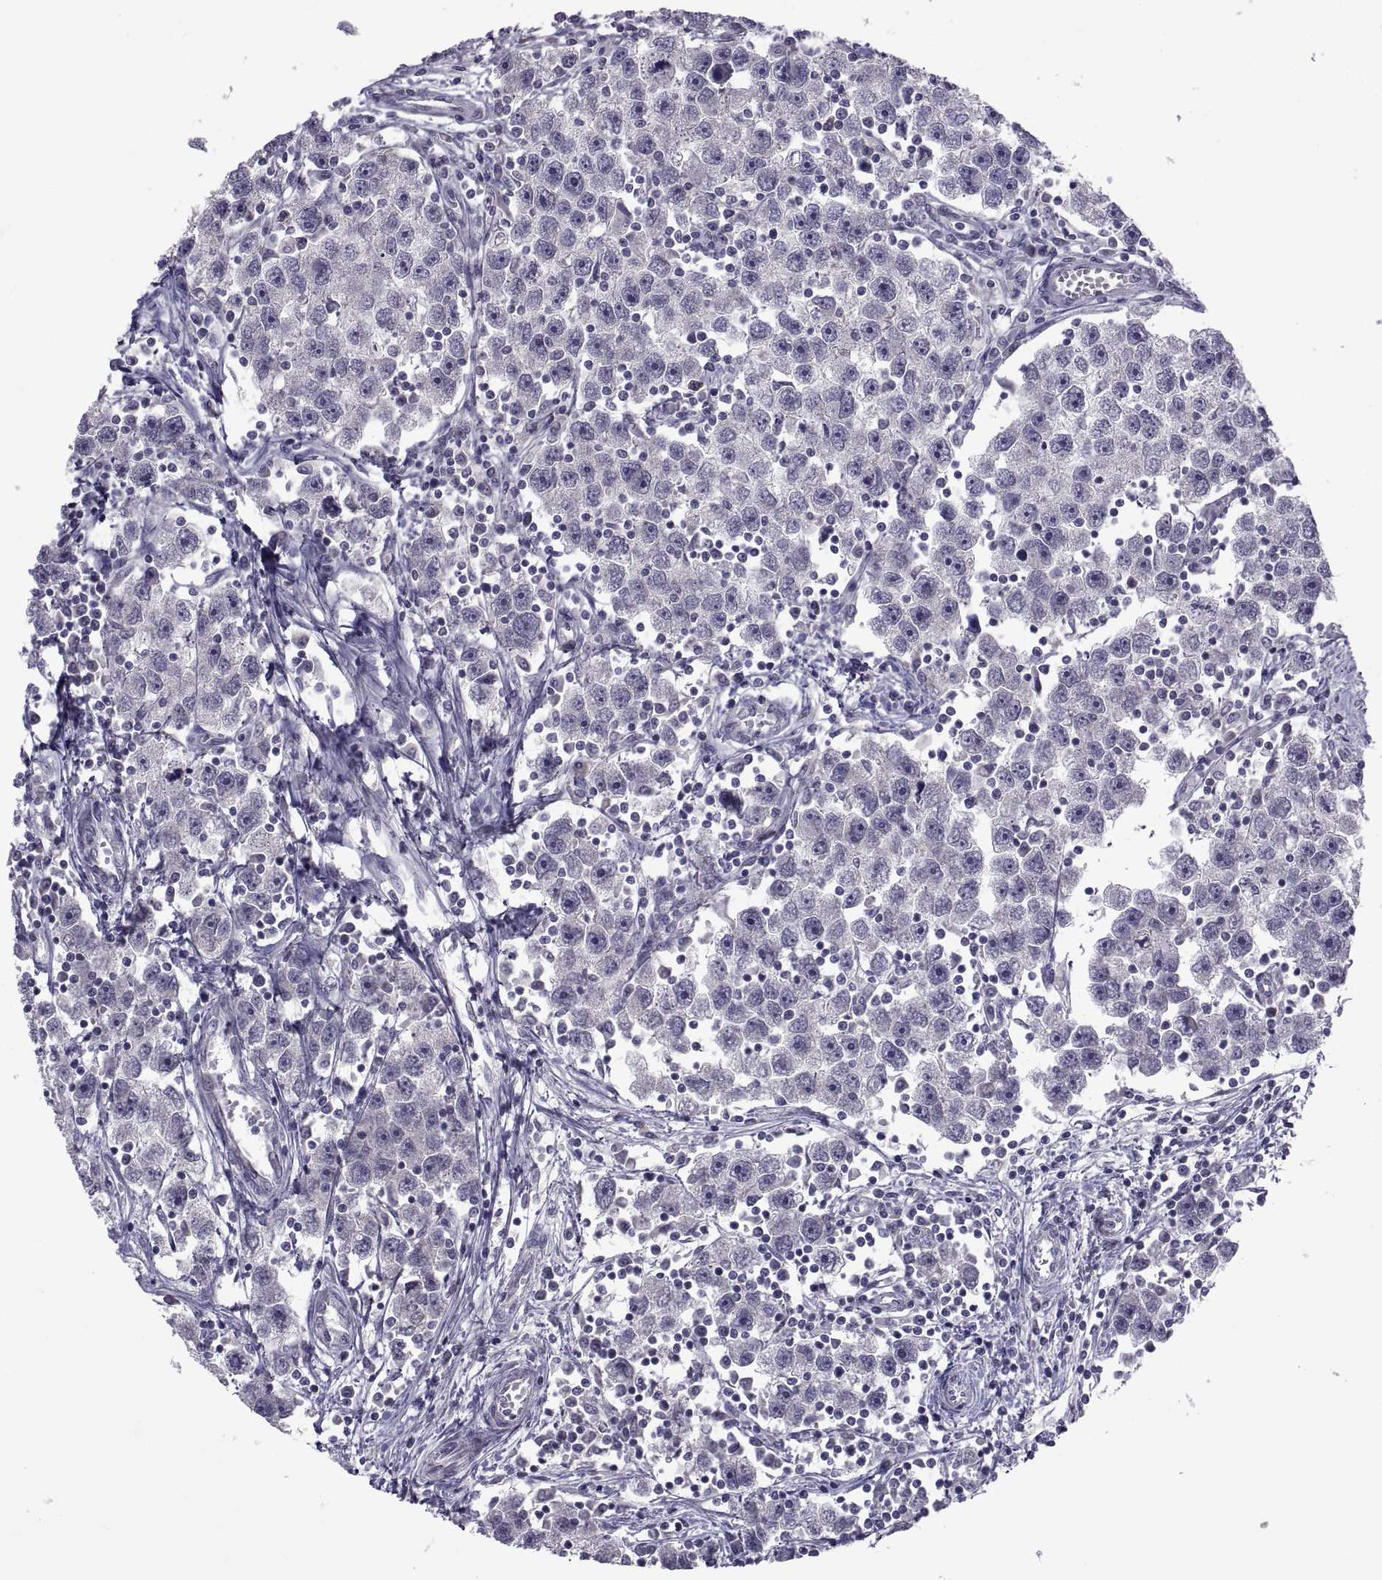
{"staining": {"intensity": "negative", "quantity": "none", "location": "none"}, "tissue": "testis cancer", "cell_type": "Tumor cells", "image_type": "cancer", "snomed": [{"axis": "morphology", "description": "Seminoma, NOS"}, {"axis": "topography", "description": "Testis"}], "caption": "An image of human seminoma (testis) is negative for staining in tumor cells. The staining was performed using DAB (3,3'-diaminobenzidine) to visualize the protein expression in brown, while the nuclei were stained in blue with hematoxylin (Magnification: 20x).", "gene": "NPTX2", "patient": {"sex": "male", "age": 30}}